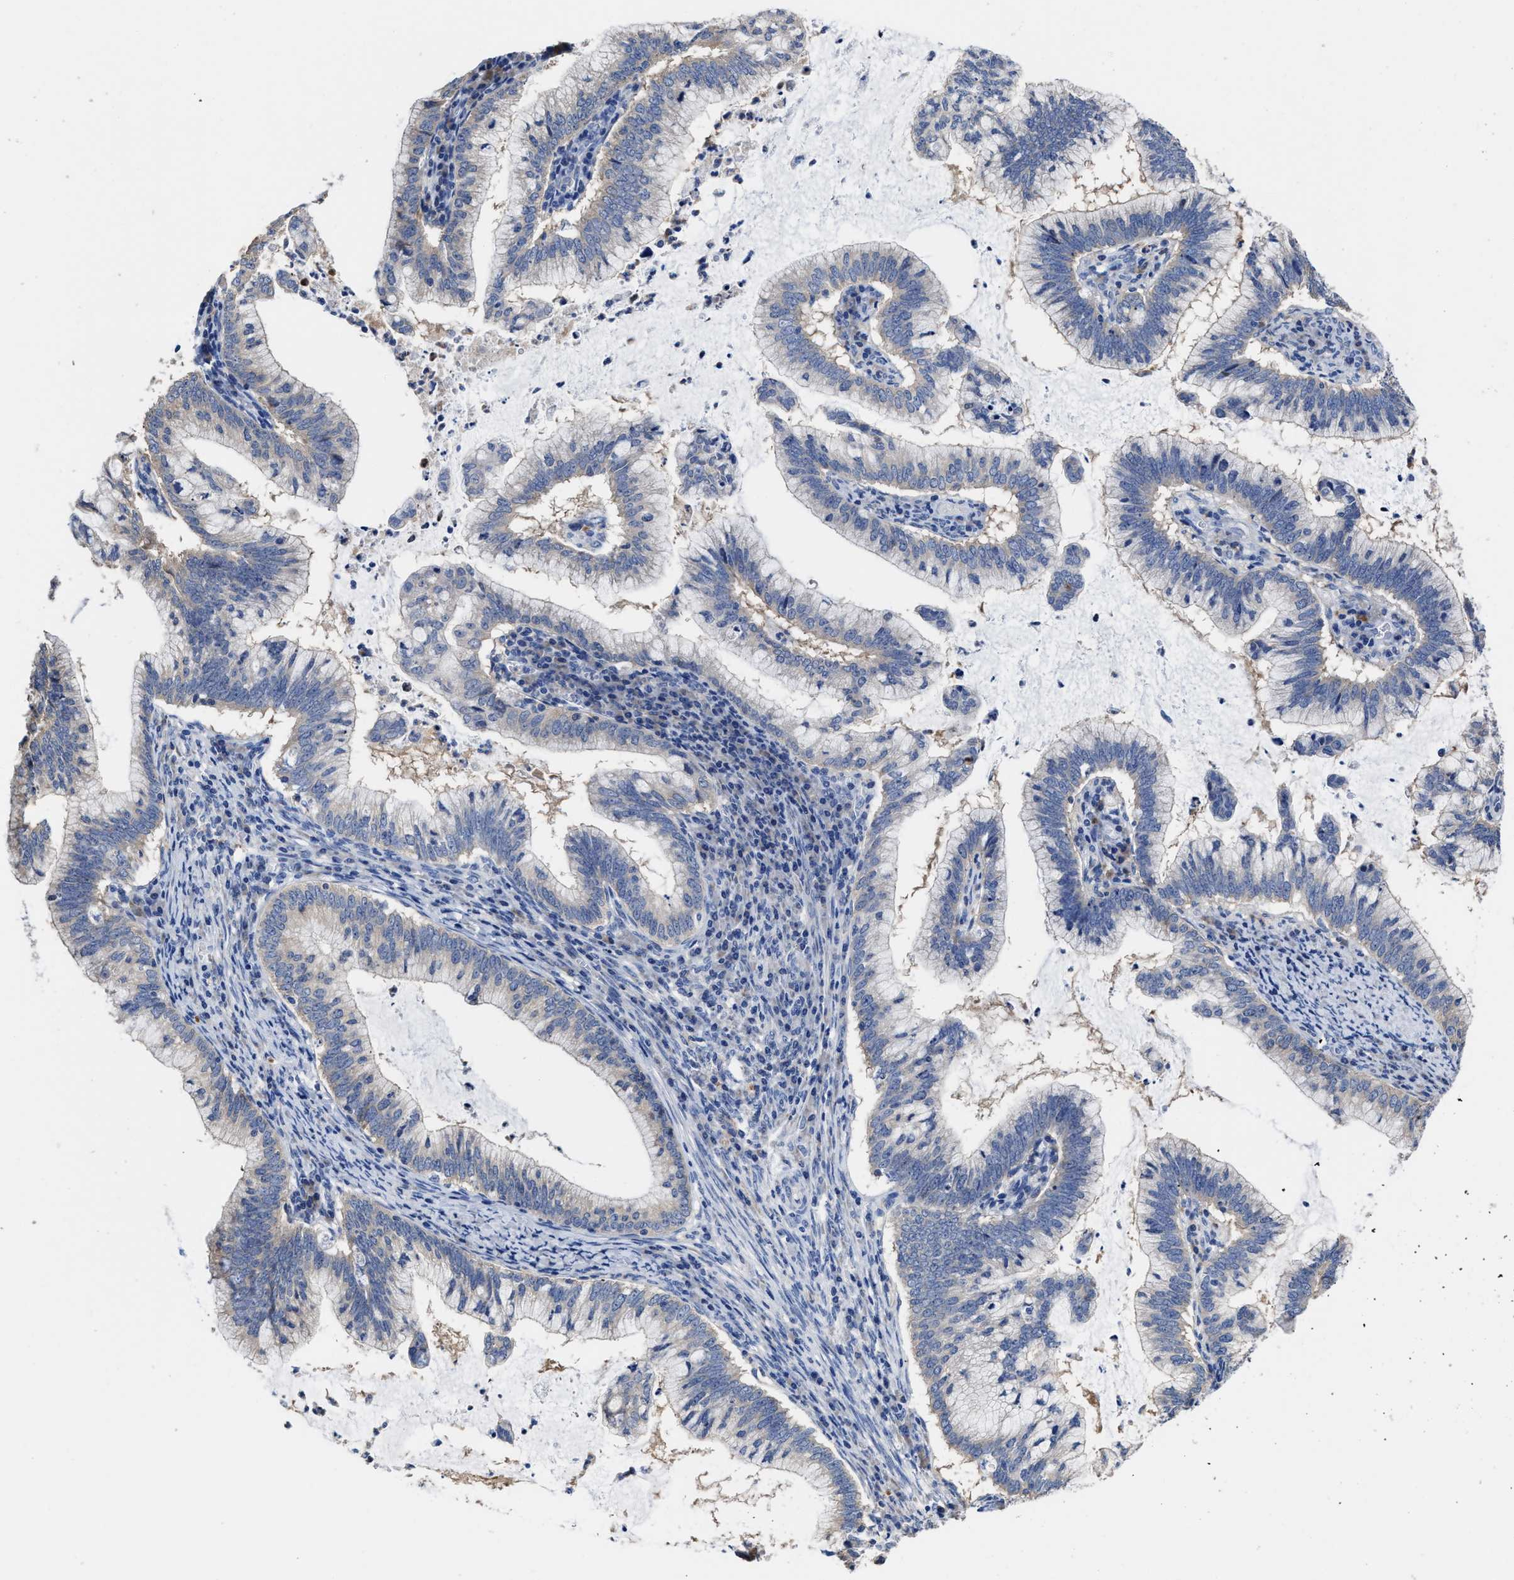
{"staining": {"intensity": "negative", "quantity": "none", "location": "none"}, "tissue": "cervical cancer", "cell_type": "Tumor cells", "image_type": "cancer", "snomed": [{"axis": "morphology", "description": "Adenocarcinoma, NOS"}, {"axis": "topography", "description": "Cervix"}], "caption": "Adenocarcinoma (cervical) was stained to show a protein in brown. There is no significant positivity in tumor cells. (Stains: DAB (3,3'-diaminobenzidine) immunohistochemistry with hematoxylin counter stain, Microscopy: brightfield microscopy at high magnification).", "gene": "HOOK1", "patient": {"sex": "female", "age": 36}}